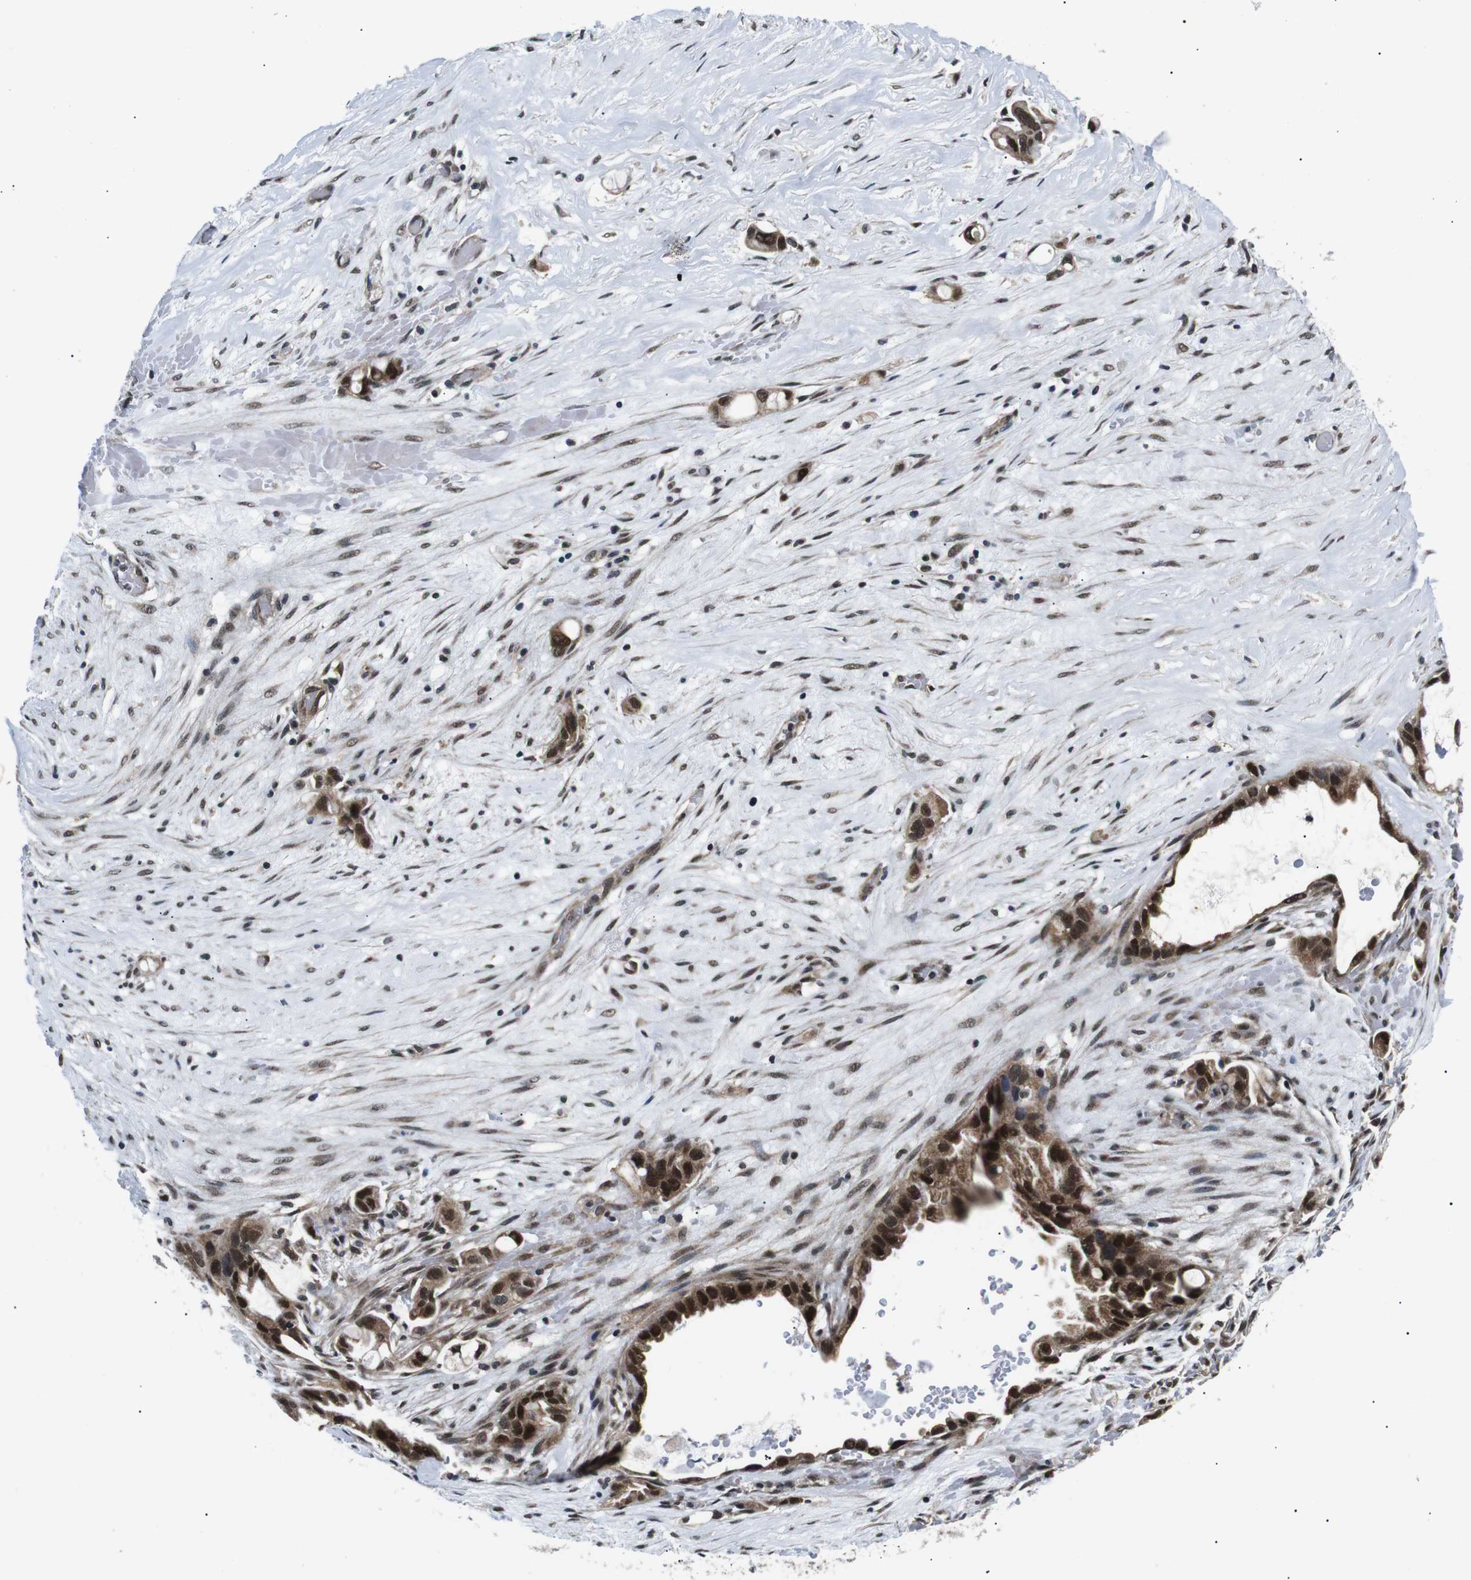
{"staining": {"intensity": "strong", "quantity": ">75%", "location": "cytoplasmic/membranous,nuclear"}, "tissue": "liver cancer", "cell_type": "Tumor cells", "image_type": "cancer", "snomed": [{"axis": "morphology", "description": "Cholangiocarcinoma"}, {"axis": "topography", "description": "Liver"}], "caption": "Human liver cholangiocarcinoma stained with a protein marker exhibits strong staining in tumor cells.", "gene": "SKP1", "patient": {"sex": "female", "age": 65}}